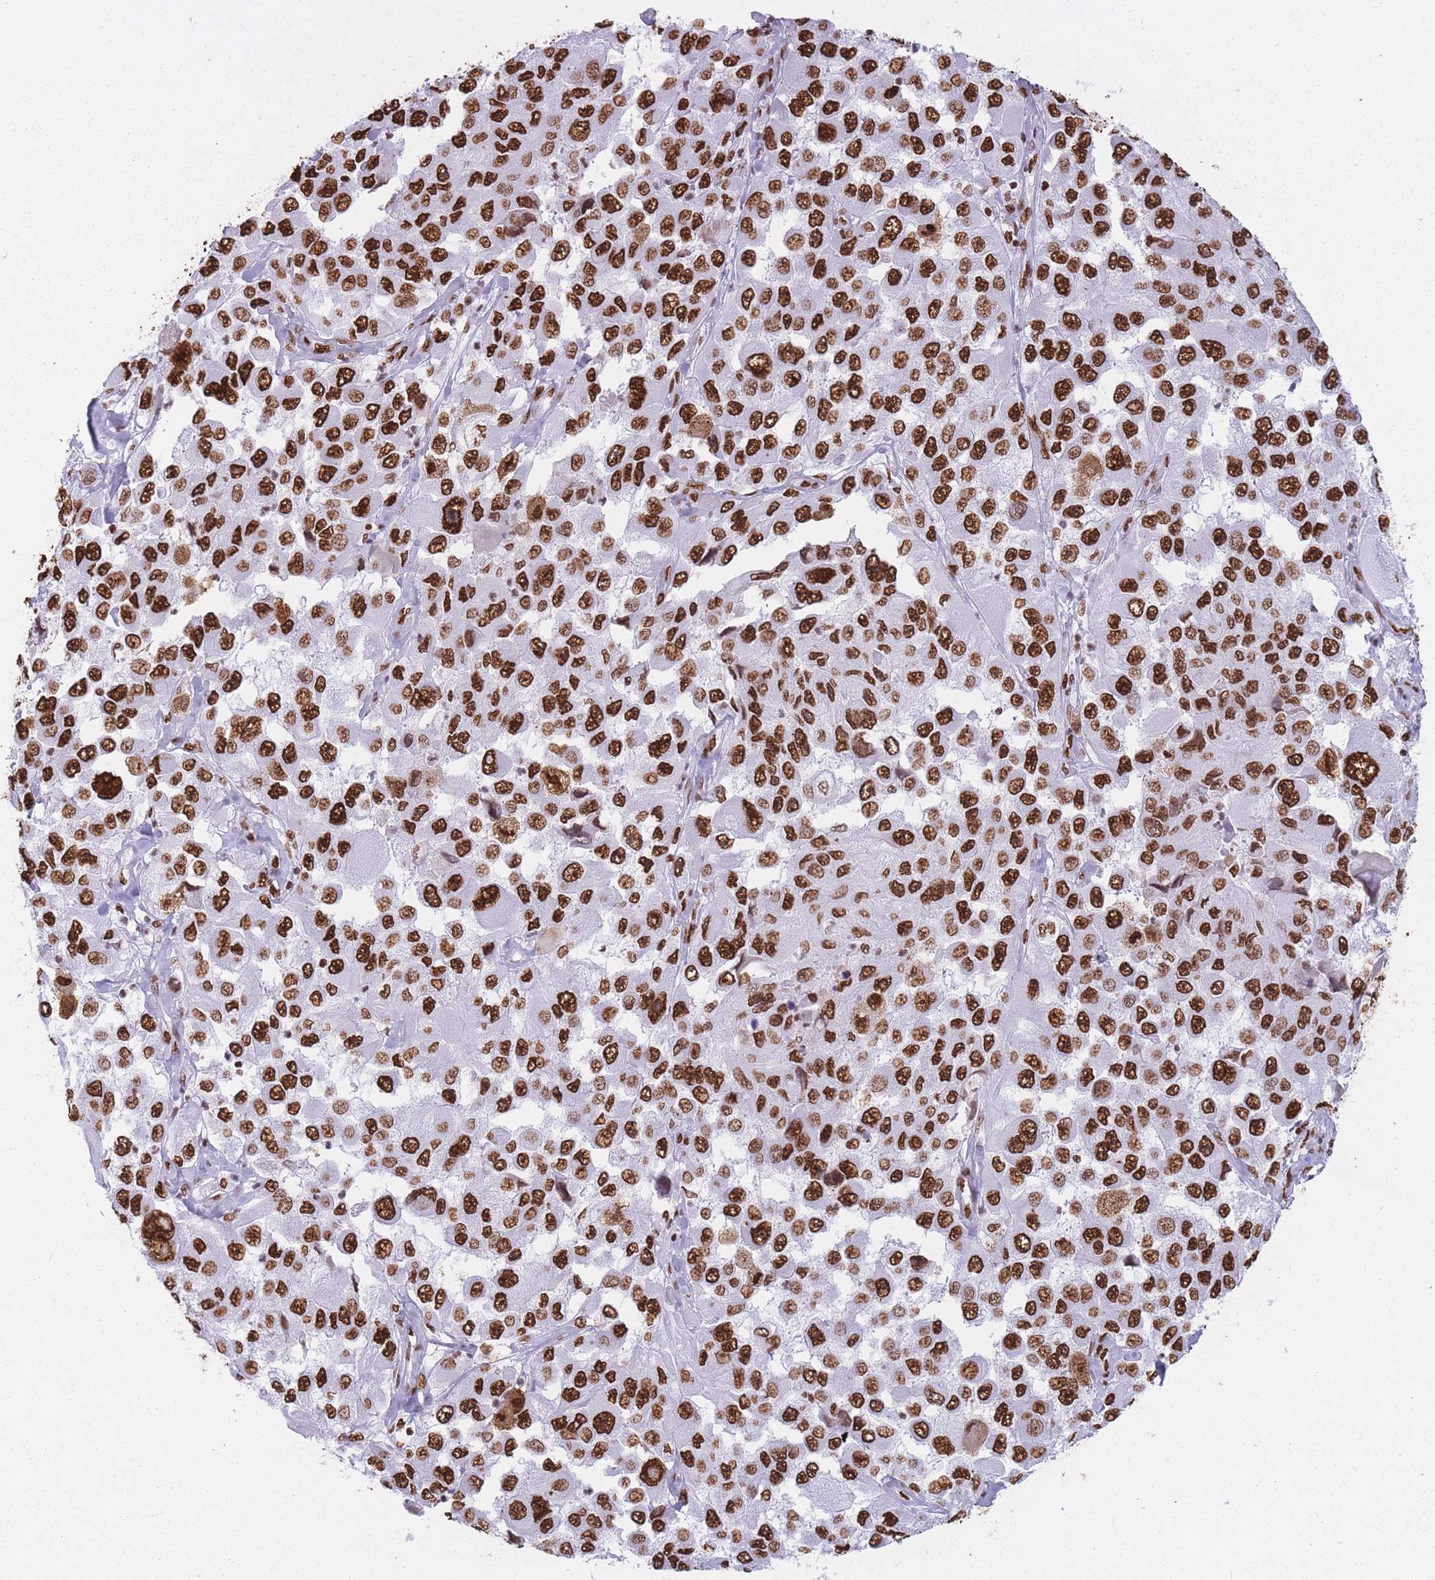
{"staining": {"intensity": "strong", "quantity": ">75%", "location": "nuclear"}, "tissue": "melanoma", "cell_type": "Tumor cells", "image_type": "cancer", "snomed": [{"axis": "morphology", "description": "Malignant melanoma, Metastatic site"}, {"axis": "topography", "description": "Lymph node"}], "caption": "Immunohistochemical staining of human malignant melanoma (metastatic site) reveals high levels of strong nuclear staining in about >75% of tumor cells. The staining is performed using DAB brown chromogen to label protein expression. The nuclei are counter-stained blue using hematoxylin.", "gene": "HNRNPUL1", "patient": {"sex": "male", "age": 62}}